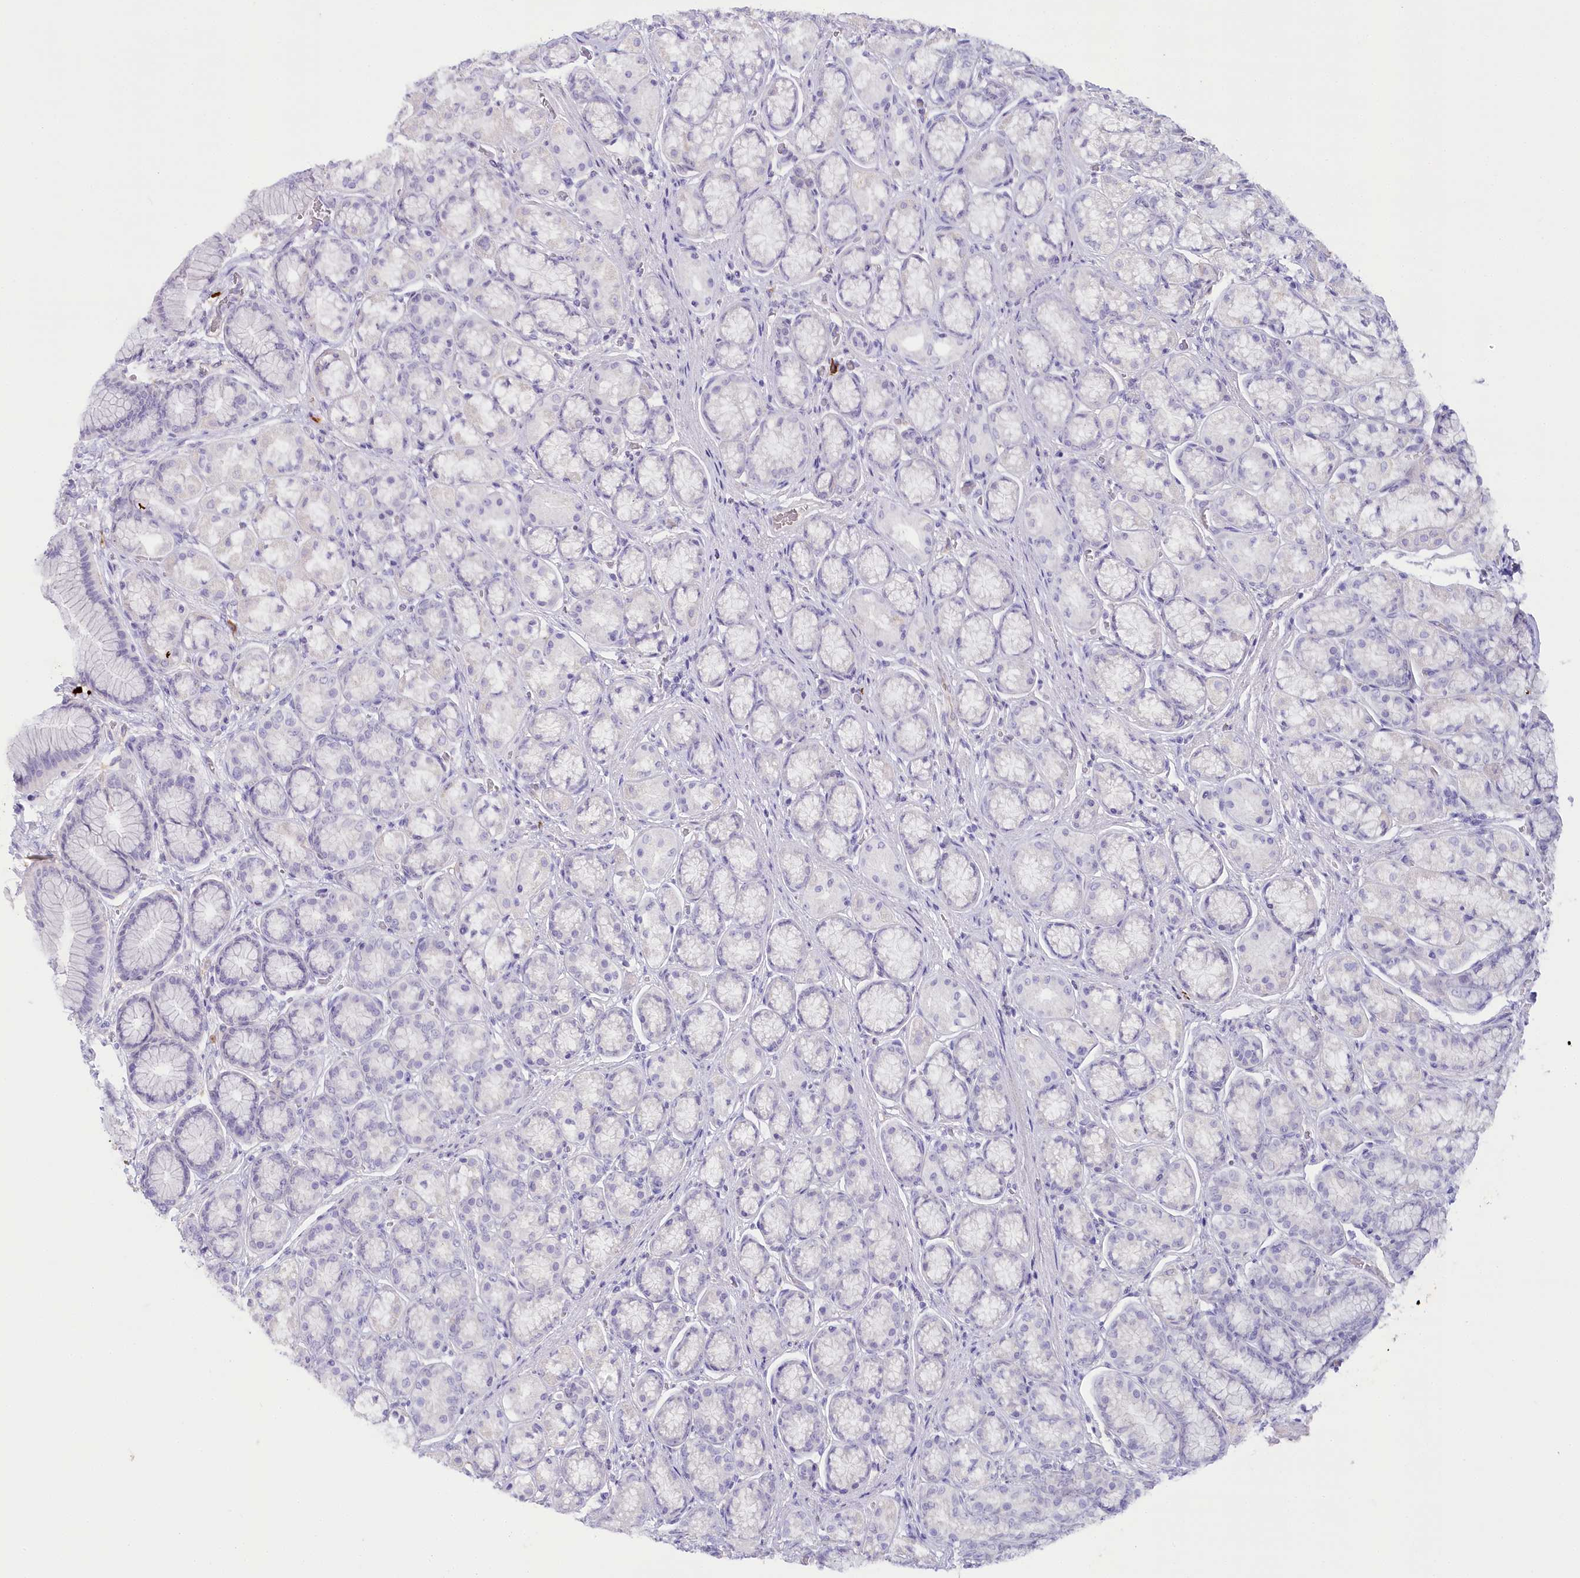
{"staining": {"intensity": "negative", "quantity": "none", "location": "none"}, "tissue": "stomach", "cell_type": "Glandular cells", "image_type": "normal", "snomed": [{"axis": "morphology", "description": "Normal tissue, NOS"}, {"axis": "morphology", "description": "Adenocarcinoma, NOS"}, {"axis": "morphology", "description": "Adenocarcinoma, High grade"}, {"axis": "topography", "description": "Stomach, upper"}, {"axis": "topography", "description": "Stomach"}], "caption": "This is an immunohistochemistry micrograph of unremarkable stomach. There is no positivity in glandular cells.", "gene": "MYOZ1", "patient": {"sex": "female", "age": 65}}